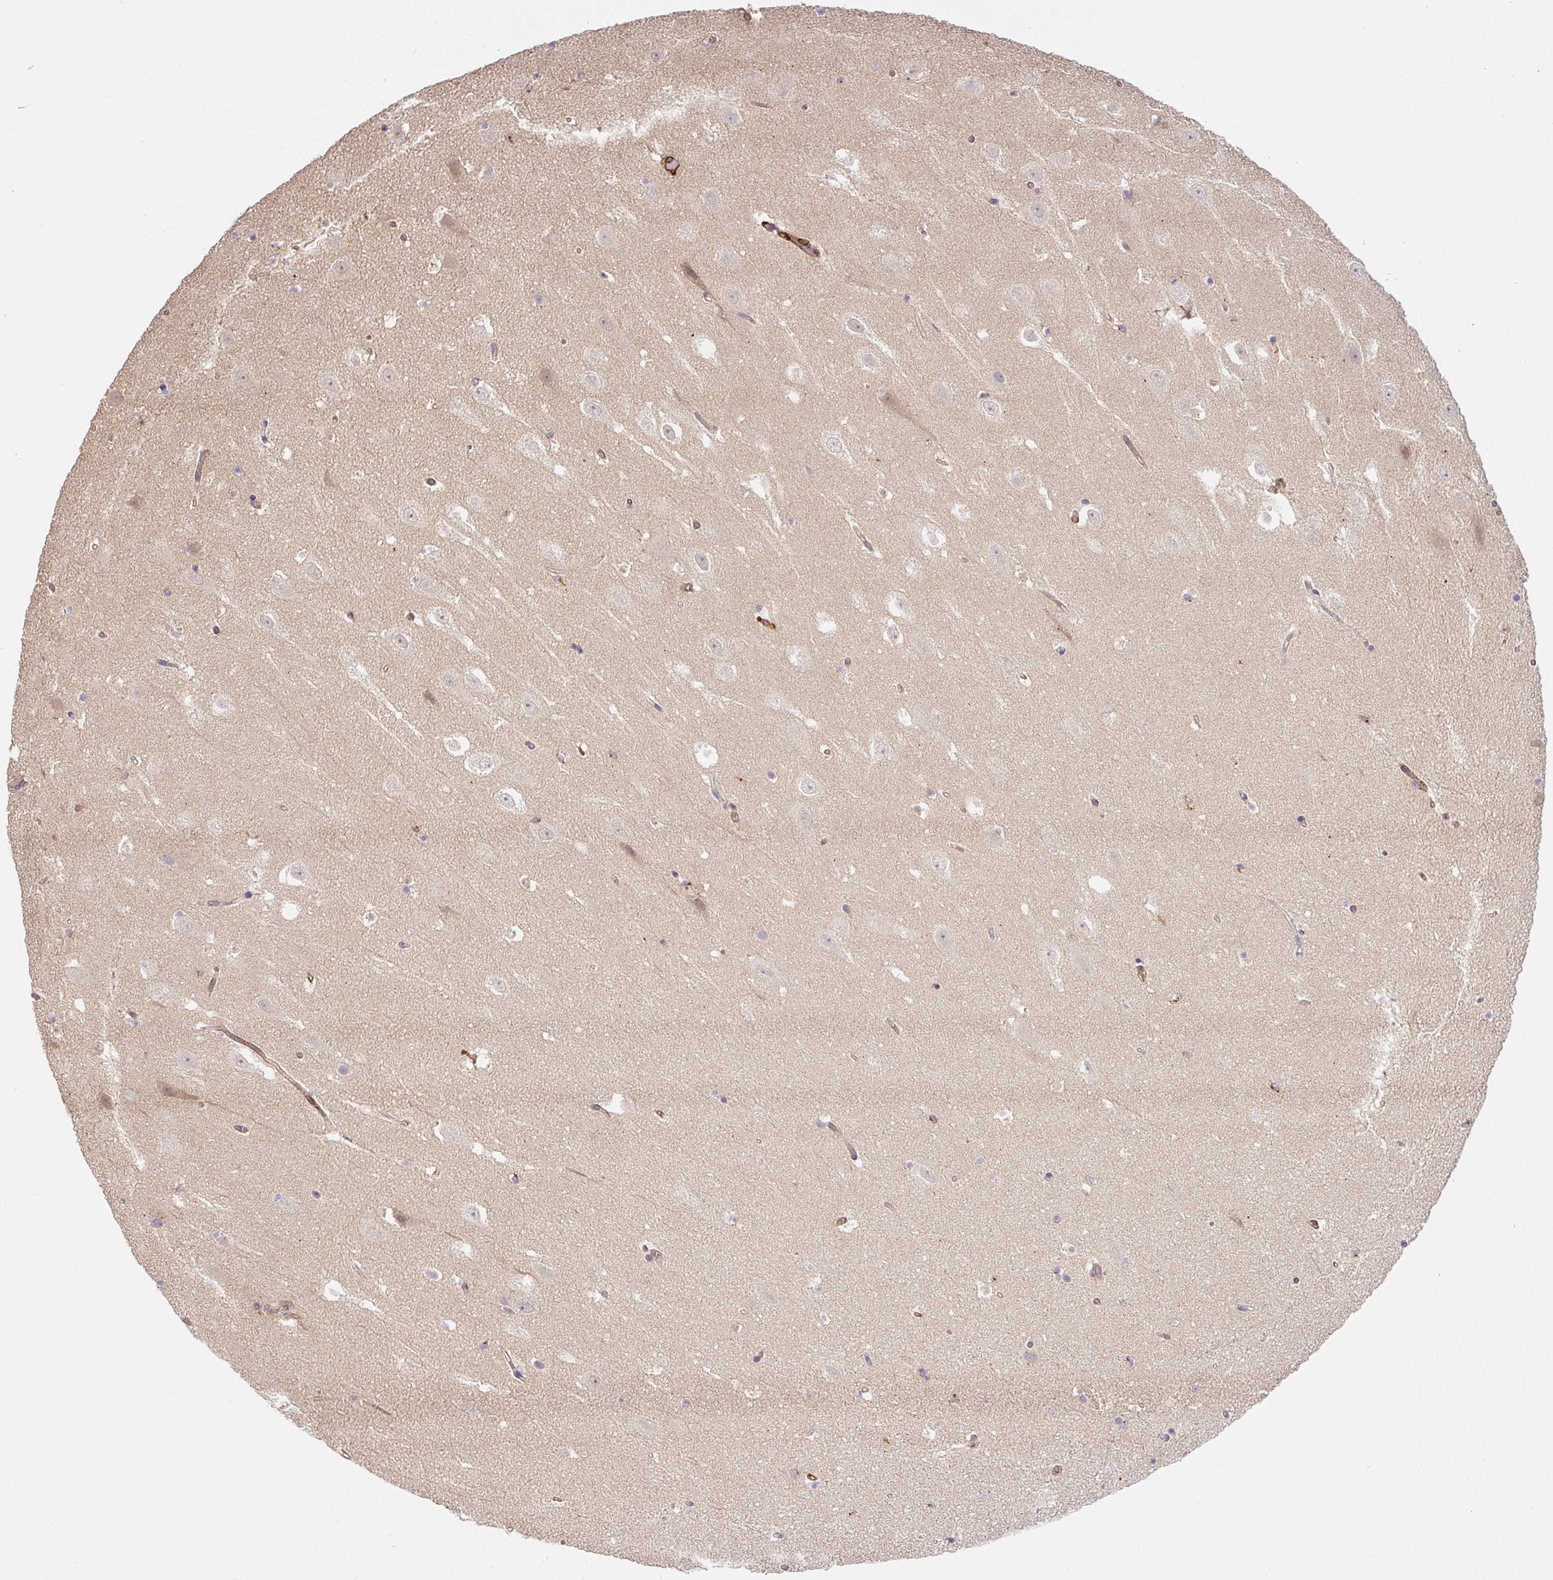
{"staining": {"intensity": "negative", "quantity": "none", "location": "none"}, "tissue": "hippocampus", "cell_type": "Glial cells", "image_type": "normal", "snomed": [{"axis": "morphology", "description": "Normal tissue, NOS"}, {"axis": "topography", "description": "Hippocampus"}], "caption": "This histopathology image is of unremarkable hippocampus stained with immunohistochemistry (IHC) to label a protein in brown with the nuclei are counter-stained blue. There is no positivity in glial cells.", "gene": "PLA2G4A", "patient": {"sex": "male", "age": 37}}